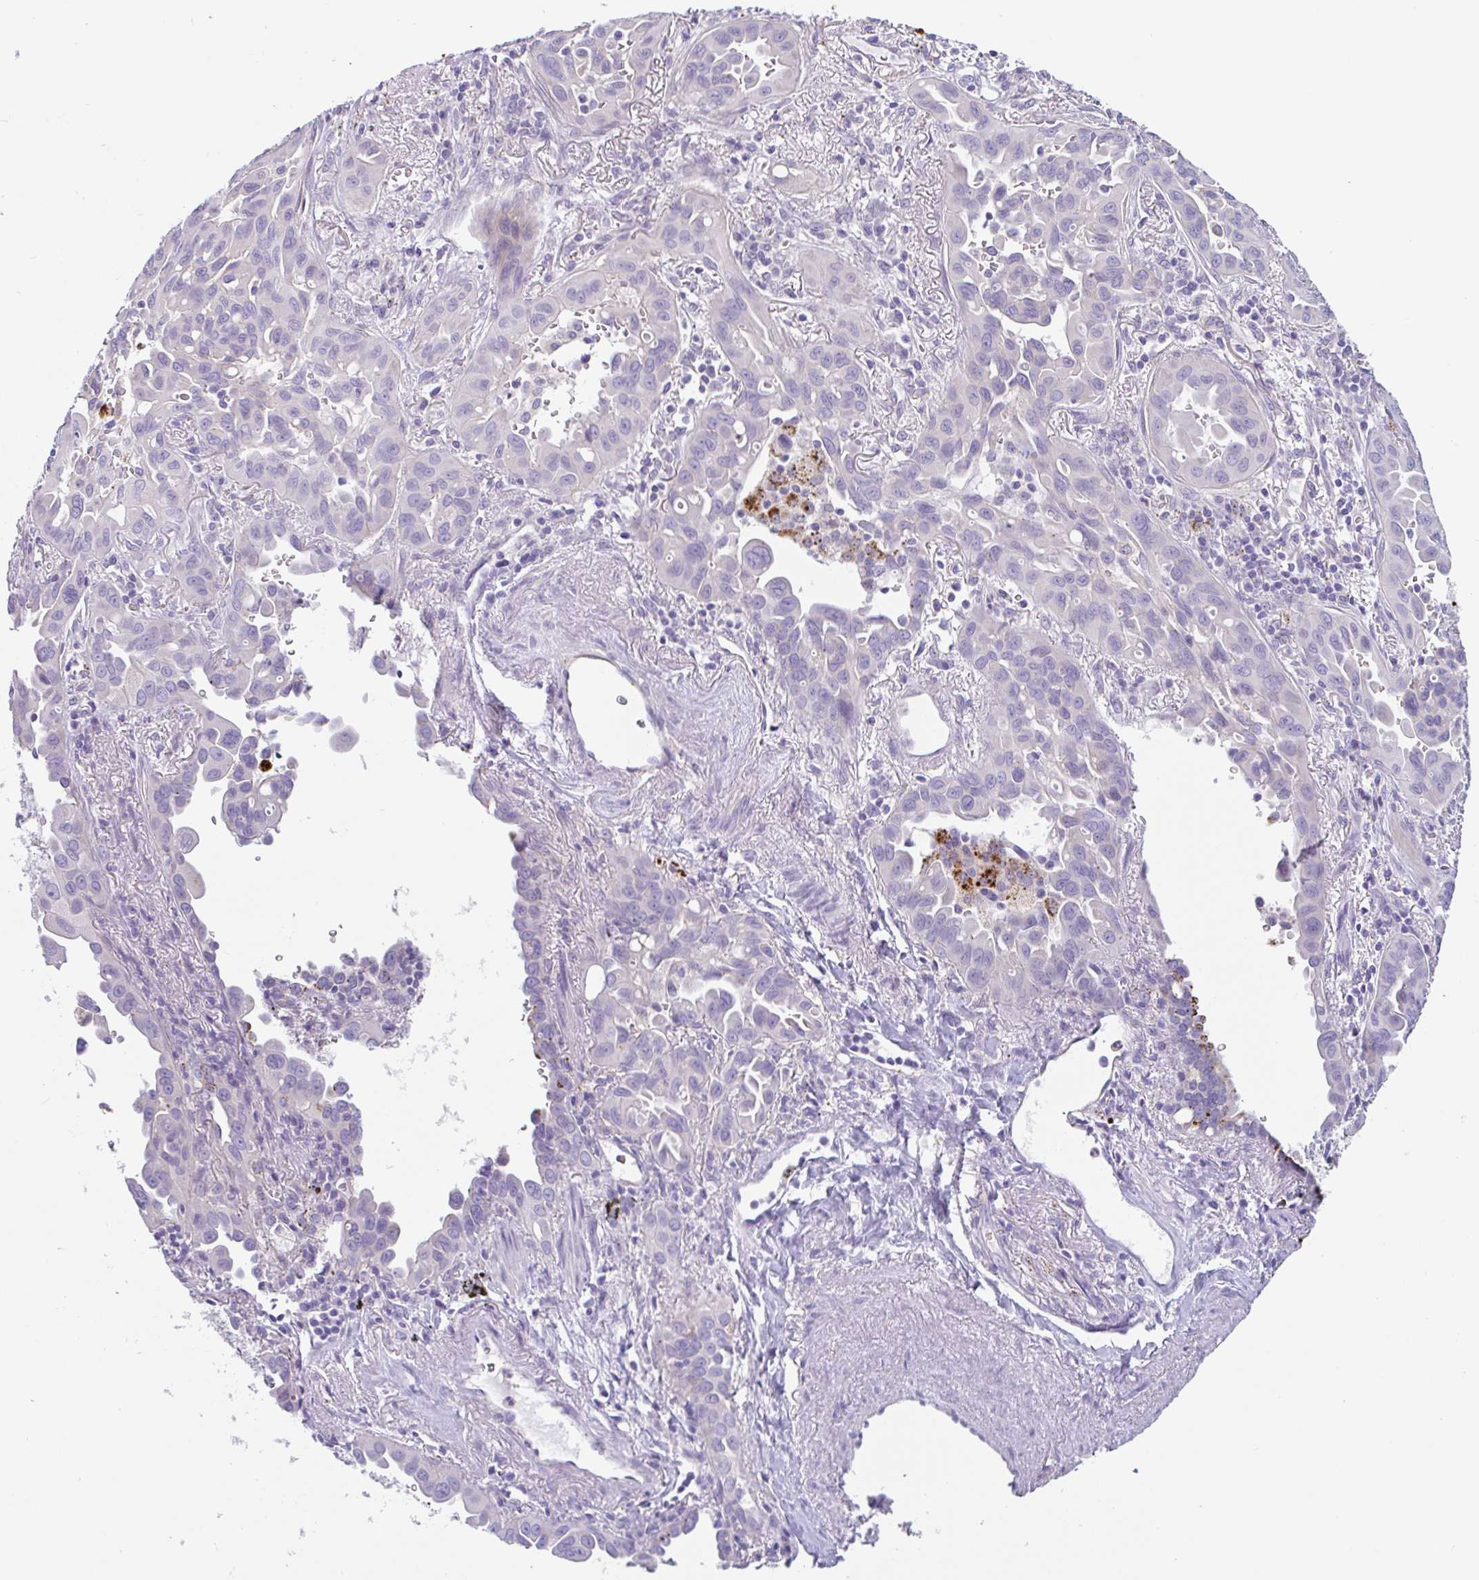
{"staining": {"intensity": "negative", "quantity": "none", "location": "none"}, "tissue": "lung cancer", "cell_type": "Tumor cells", "image_type": "cancer", "snomed": [{"axis": "morphology", "description": "Adenocarcinoma, NOS"}, {"axis": "topography", "description": "Lung"}], "caption": "The photomicrograph displays no significant positivity in tumor cells of adenocarcinoma (lung). (DAB immunohistochemistry (IHC) with hematoxylin counter stain).", "gene": "LENG9", "patient": {"sex": "male", "age": 68}}